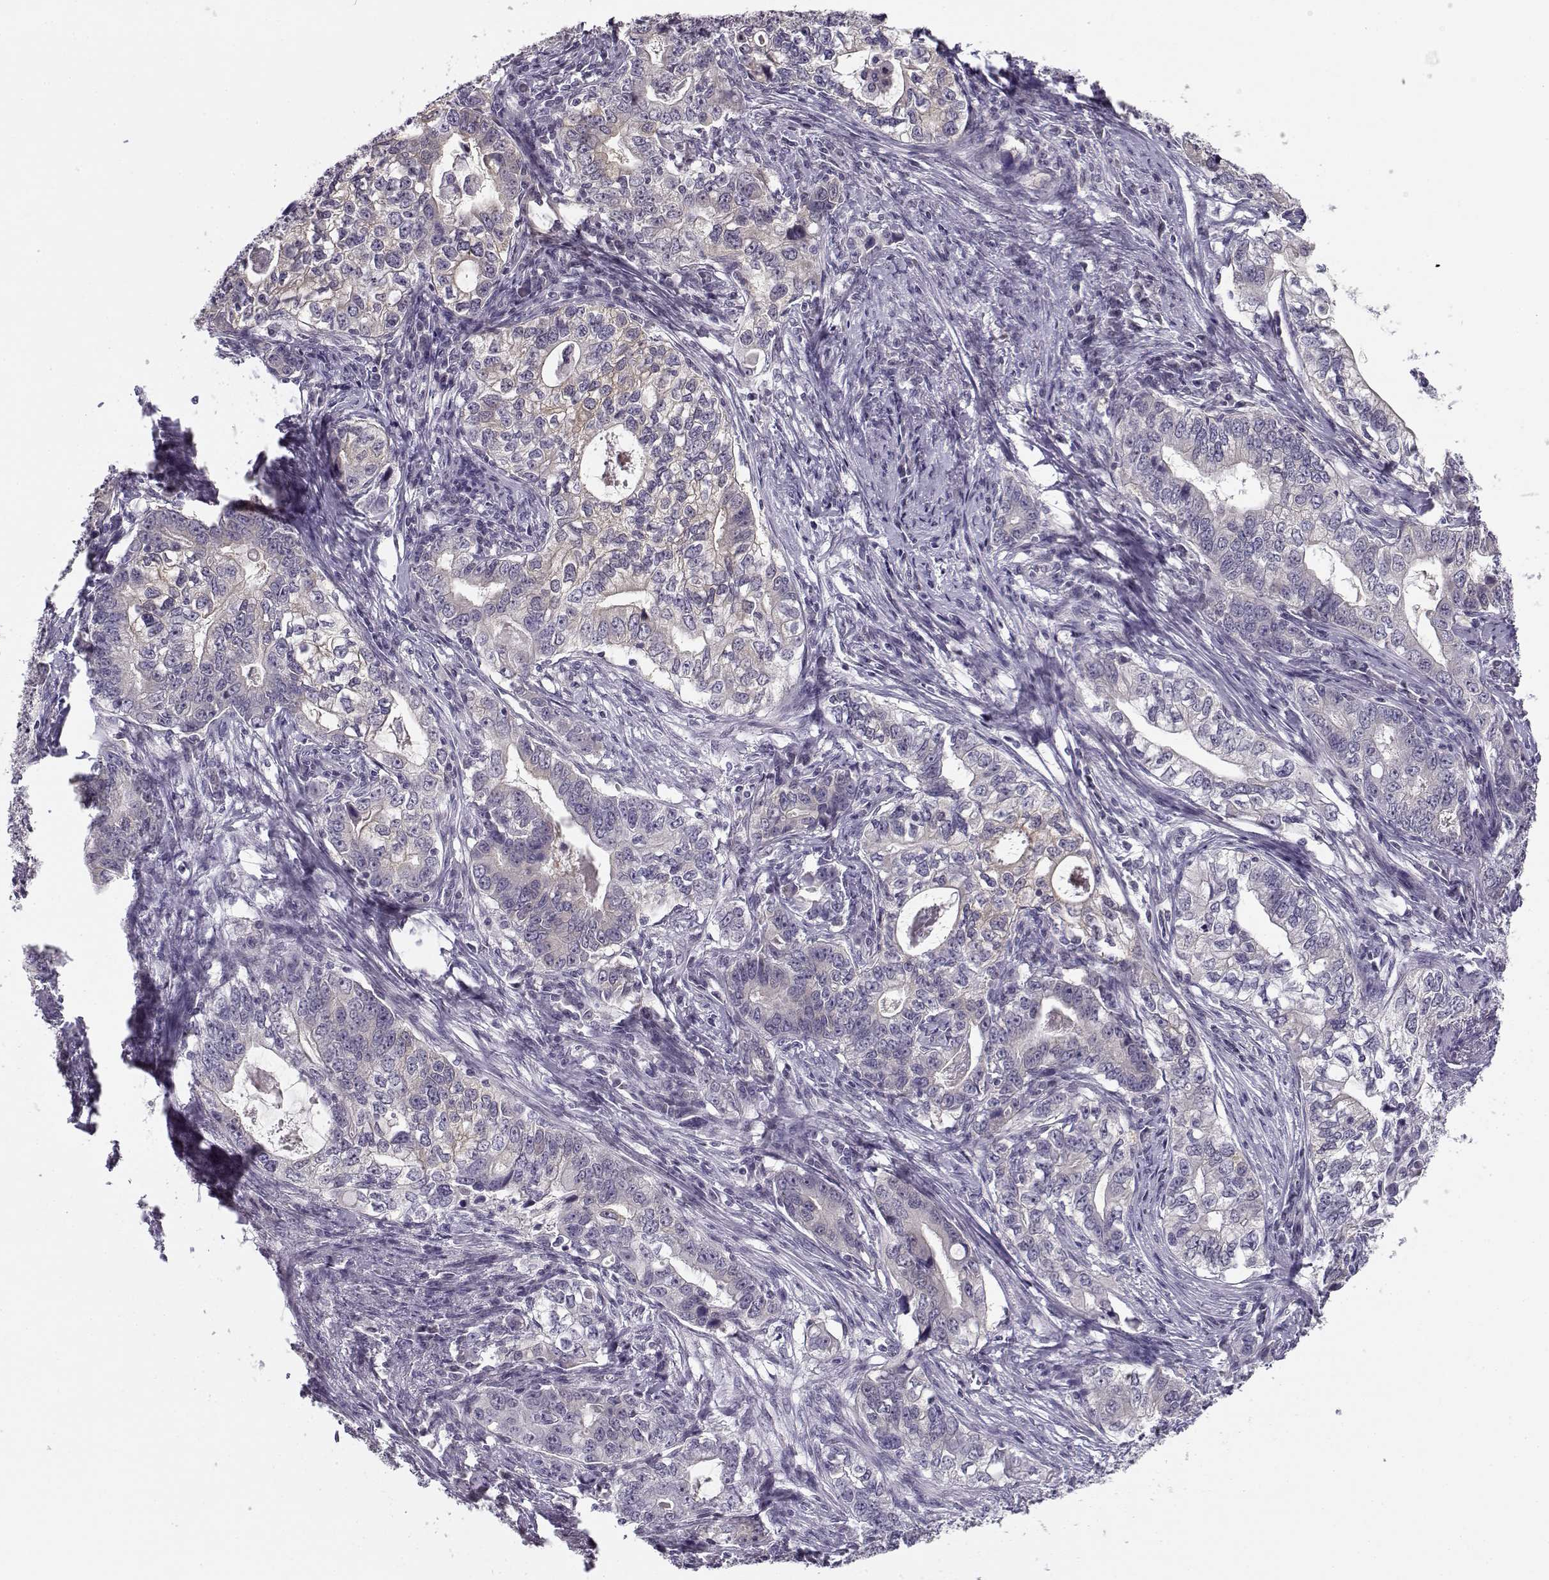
{"staining": {"intensity": "negative", "quantity": "none", "location": "none"}, "tissue": "stomach cancer", "cell_type": "Tumor cells", "image_type": "cancer", "snomed": [{"axis": "morphology", "description": "Adenocarcinoma, NOS"}, {"axis": "topography", "description": "Stomach, lower"}], "caption": "DAB immunohistochemical staining of human stomach adenocarcinoma displays no significant expression in tumor cells.", "gene": "C16orf86", "patient": {"sex": "female", "age": 72}}